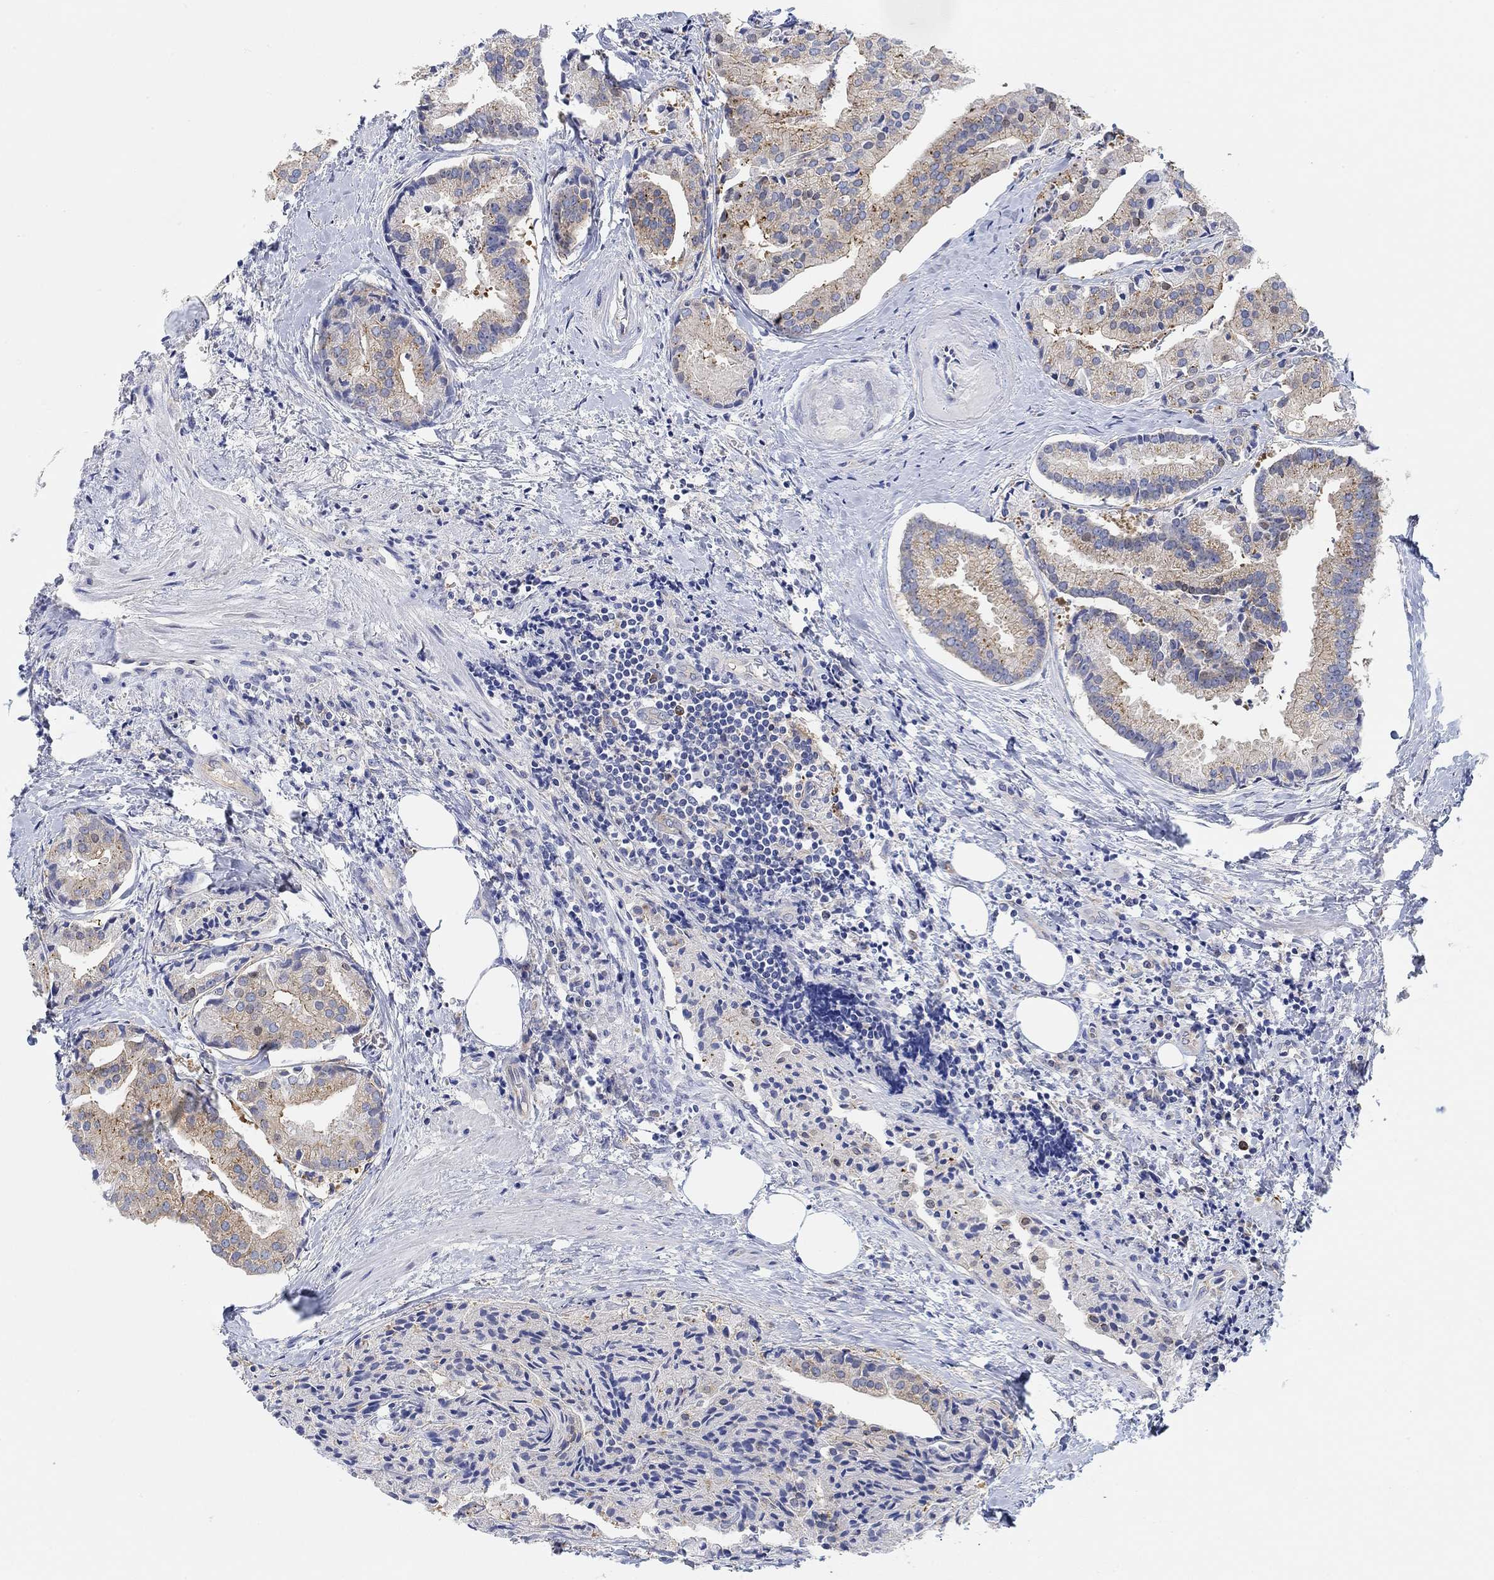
{"staining": {"intensity": "moderate", "quantity": "<25%", "location": "cytoplasmic/membranous"}, "tissue": "prostate cancer", "cell_type": "Tumor cells", "image_type": "cancer", "snomed": [{"axis": "morphology", "description": "Adenocarcinoma, NOS"}, {"axis": "topography", "description": "Prostate and seminal vesicle, NOS"}, {"axis": "topography", "description": "Prostate"}], "caption": "Moderate cytoplasmic/membranous protein staining is present in about <25% of tumor cells in prostate cancer (adenocarcinoma).", "gene": "RGS1", "patient": {"sex": "male", "age": 44}}